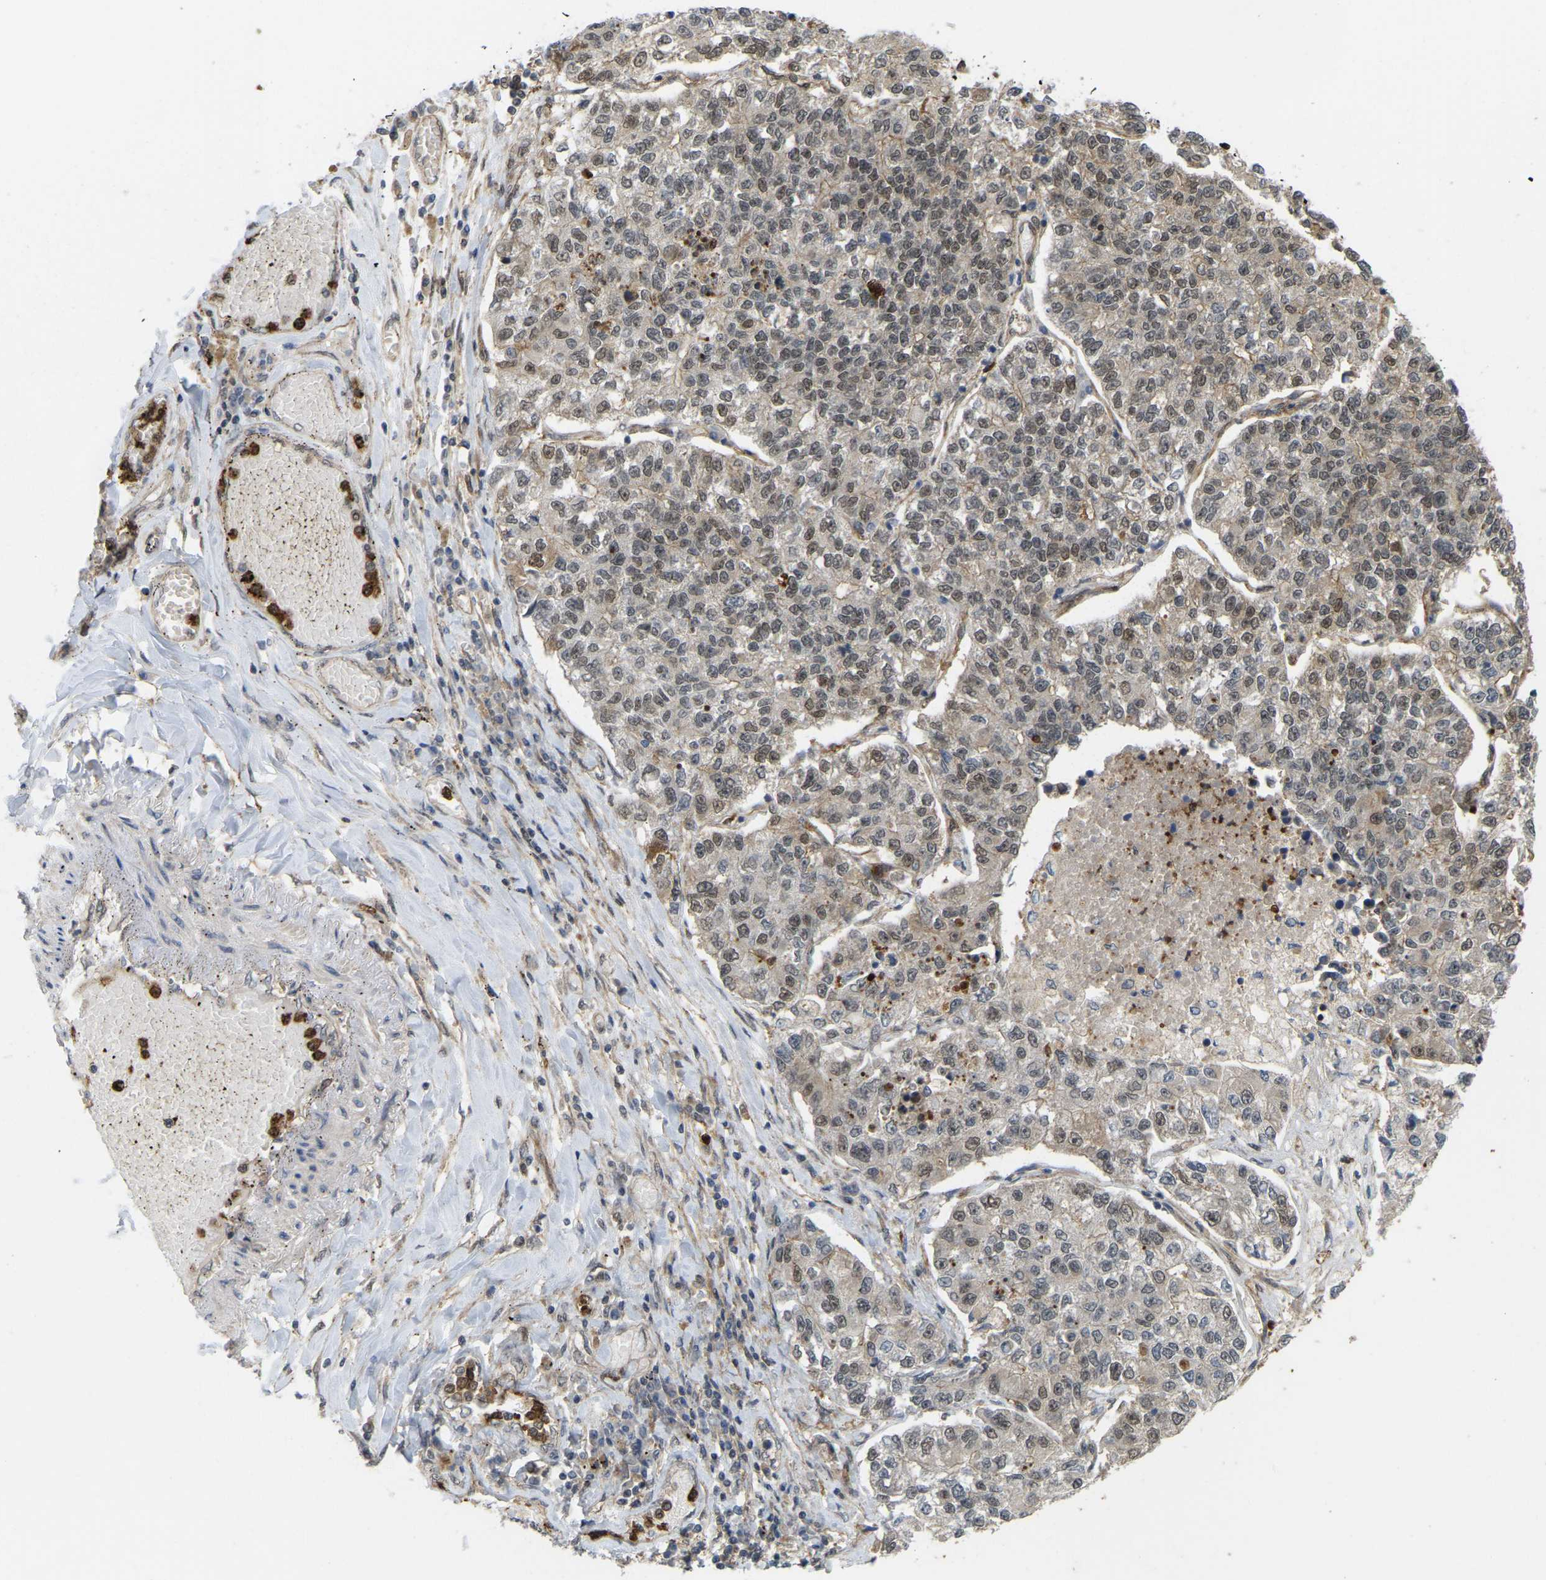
{"staining": {"intensity": "weak", "quantity": ">75%", "location": "nuclear"}, "tissue": "lung cancer", "cell_type": "Tumor cells", "image_type": "cancer", "snomed": [{"axis": "morphology", "description": "Adenocarcinoma, NOS"}, {"axis": "topography", "description": "Lung"}], "caption": "Approximately >75% of tumor cells in lung adenocarcinoma show weak nuclear protein staining as visualized by brown immunohistochemical staining.", "gene": "SERPINB5", "patient": {"sex": "male", "age": 49}}